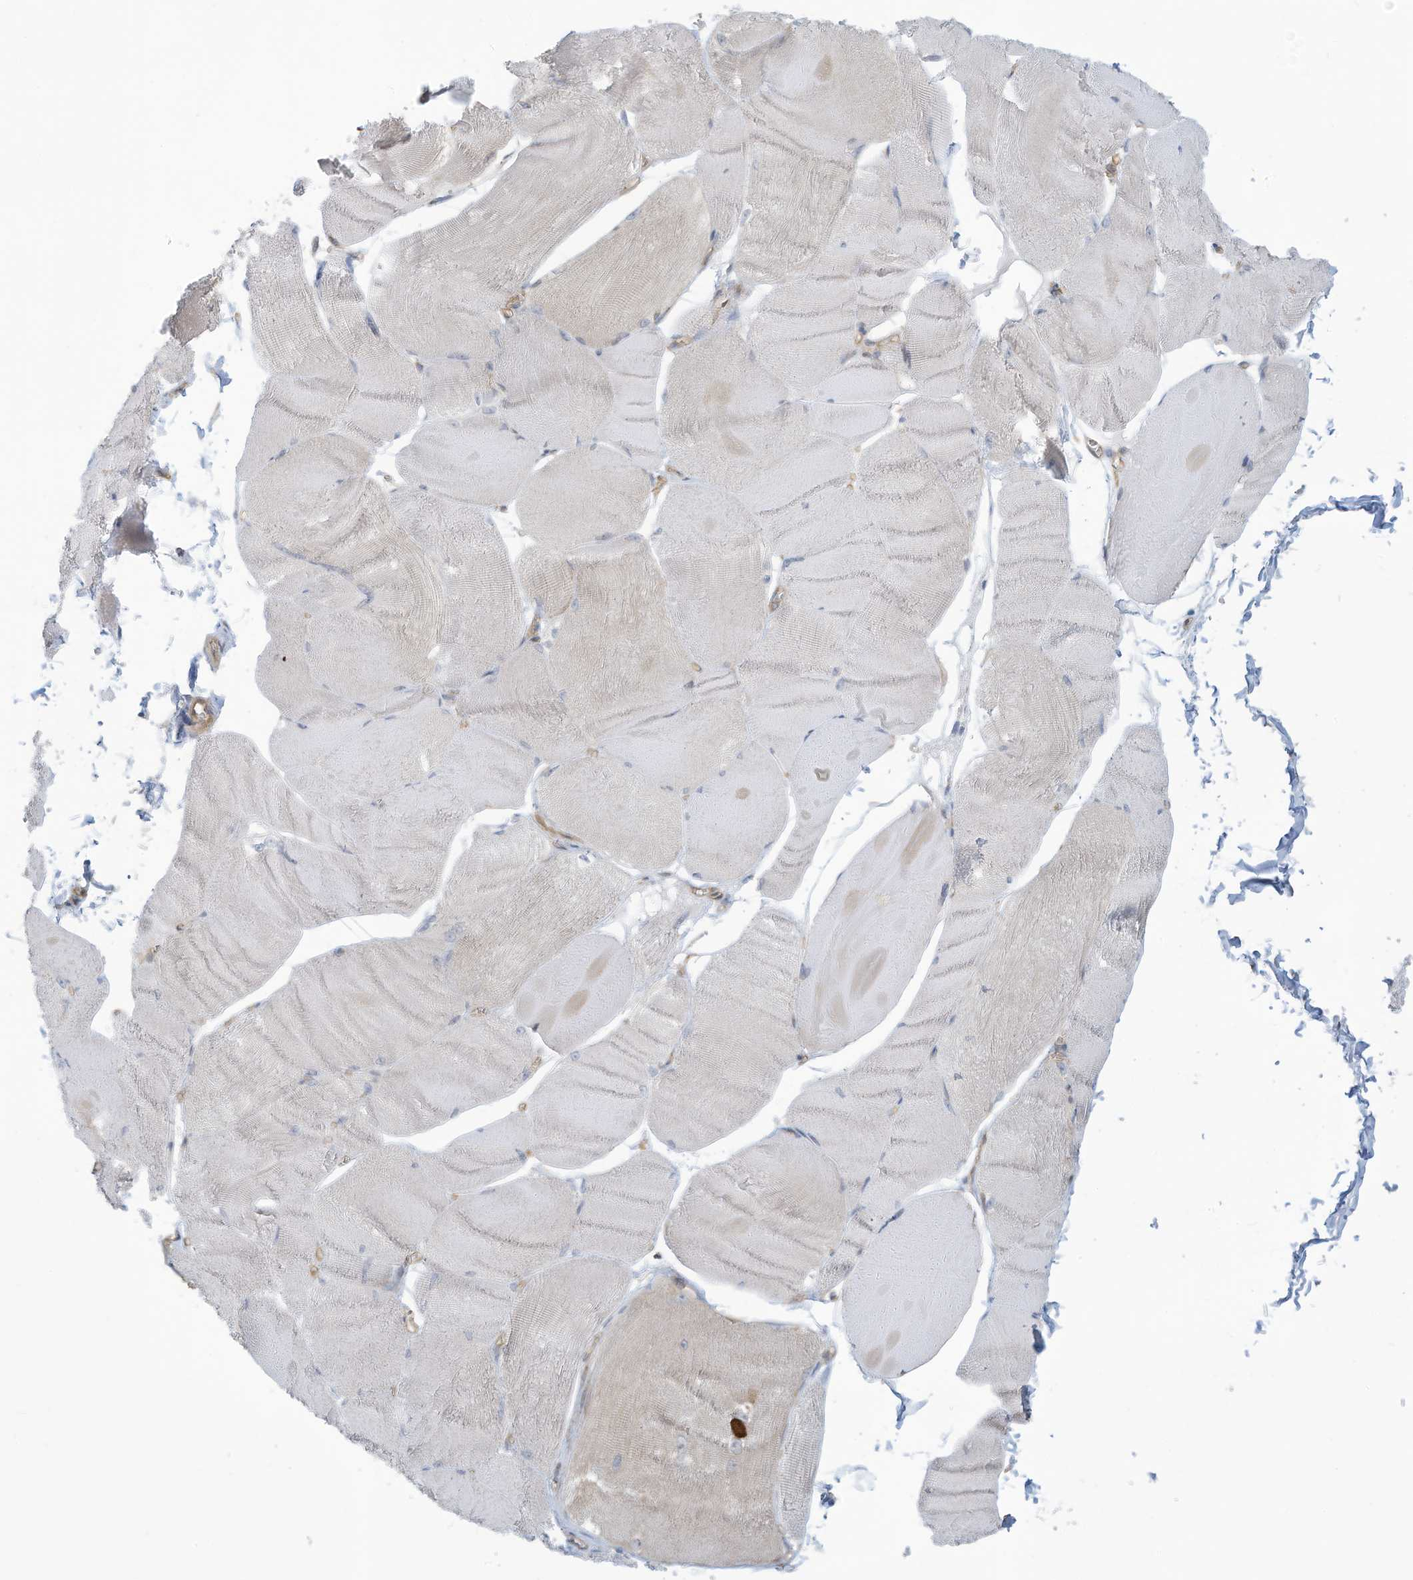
{"staining": {"intensity": "negative", "quantity": "none", "location": "none"}, "tissue": "skeletal muscle", "cell_type": "Myocytes", "image_type": "normal", "snomed": [{"axis": "morphology", "description": "Normal tissue, NOS"}, {"axis": "morphology", "description": "Basal cell carcinoma"}, {"axis": "topography", "description": "Skeletal muscle"}], "caption": "IHC photomicrograph of normal skeletal muscle: skeletal muscle stained with DAB (3,3'-diaminobenzidine) exhibits no significant protein staining in myocytes.", "gene": "ADAT2", "patient": {"sex": "female", "age": 64}}